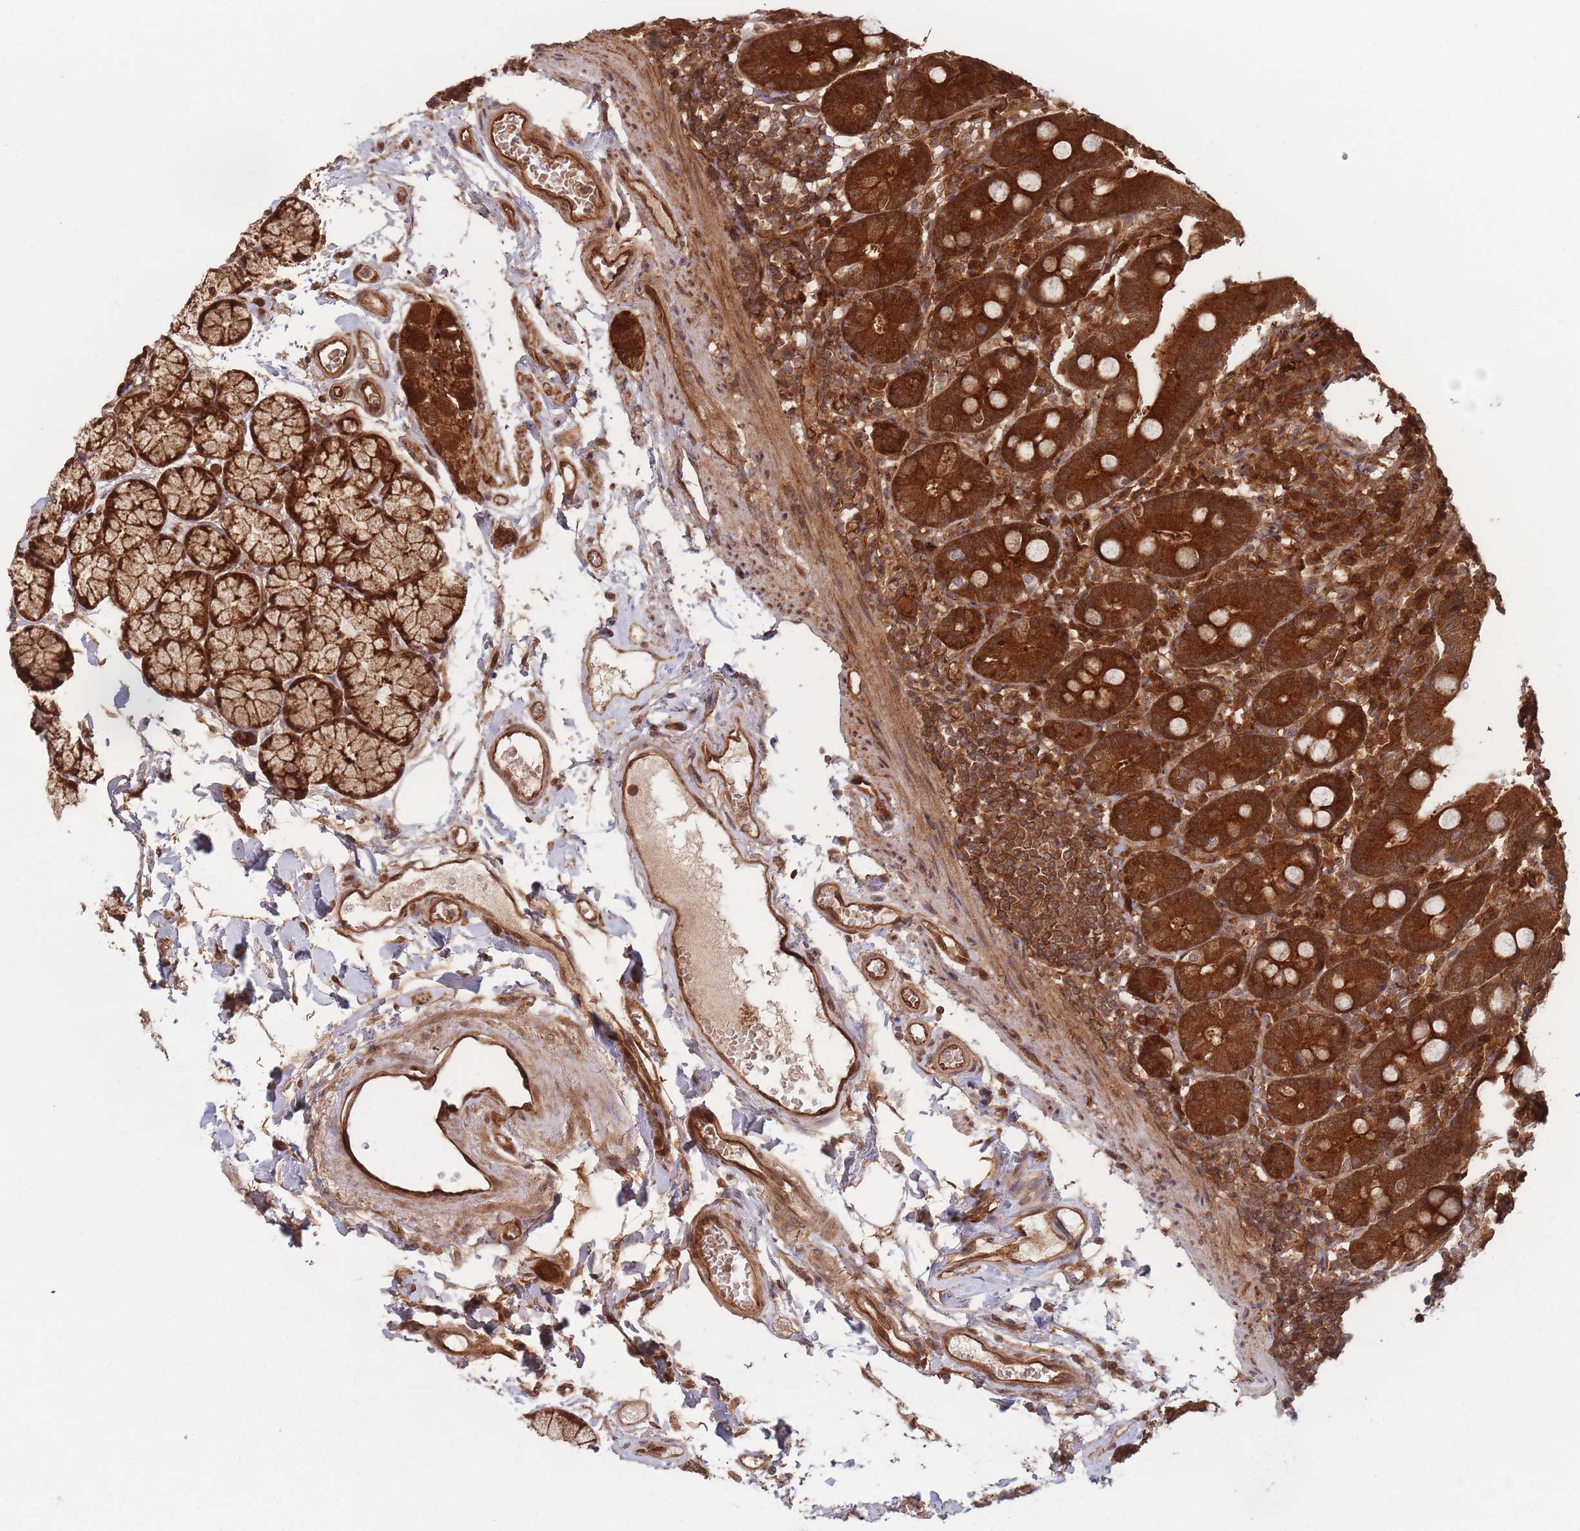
{"staining": {"intensity": "strong", "quantity": ">75%", "location": "cytoplasmic/membranous"}, "tissue": "duodenum", "cell_type": "Glandular cells", "image_type": "normal", "snomed": [{"axis": "morphology", "description": "Normal tissue, NOS"}, {"axis": "topography", "description": "Duodenum"}], "caption": "High-magnification brightfield microscopy of normal duodenum stained with DAB (3,3'-diaminobenzidine) (brown) and counterstained with hematoxylin (blue). glandular cells exhibit strong cytoplasmic/membranous staining is seen in about>75% of cells.", "gene": "PODXL2", "patient": {"sex": "female", "age": 67}}